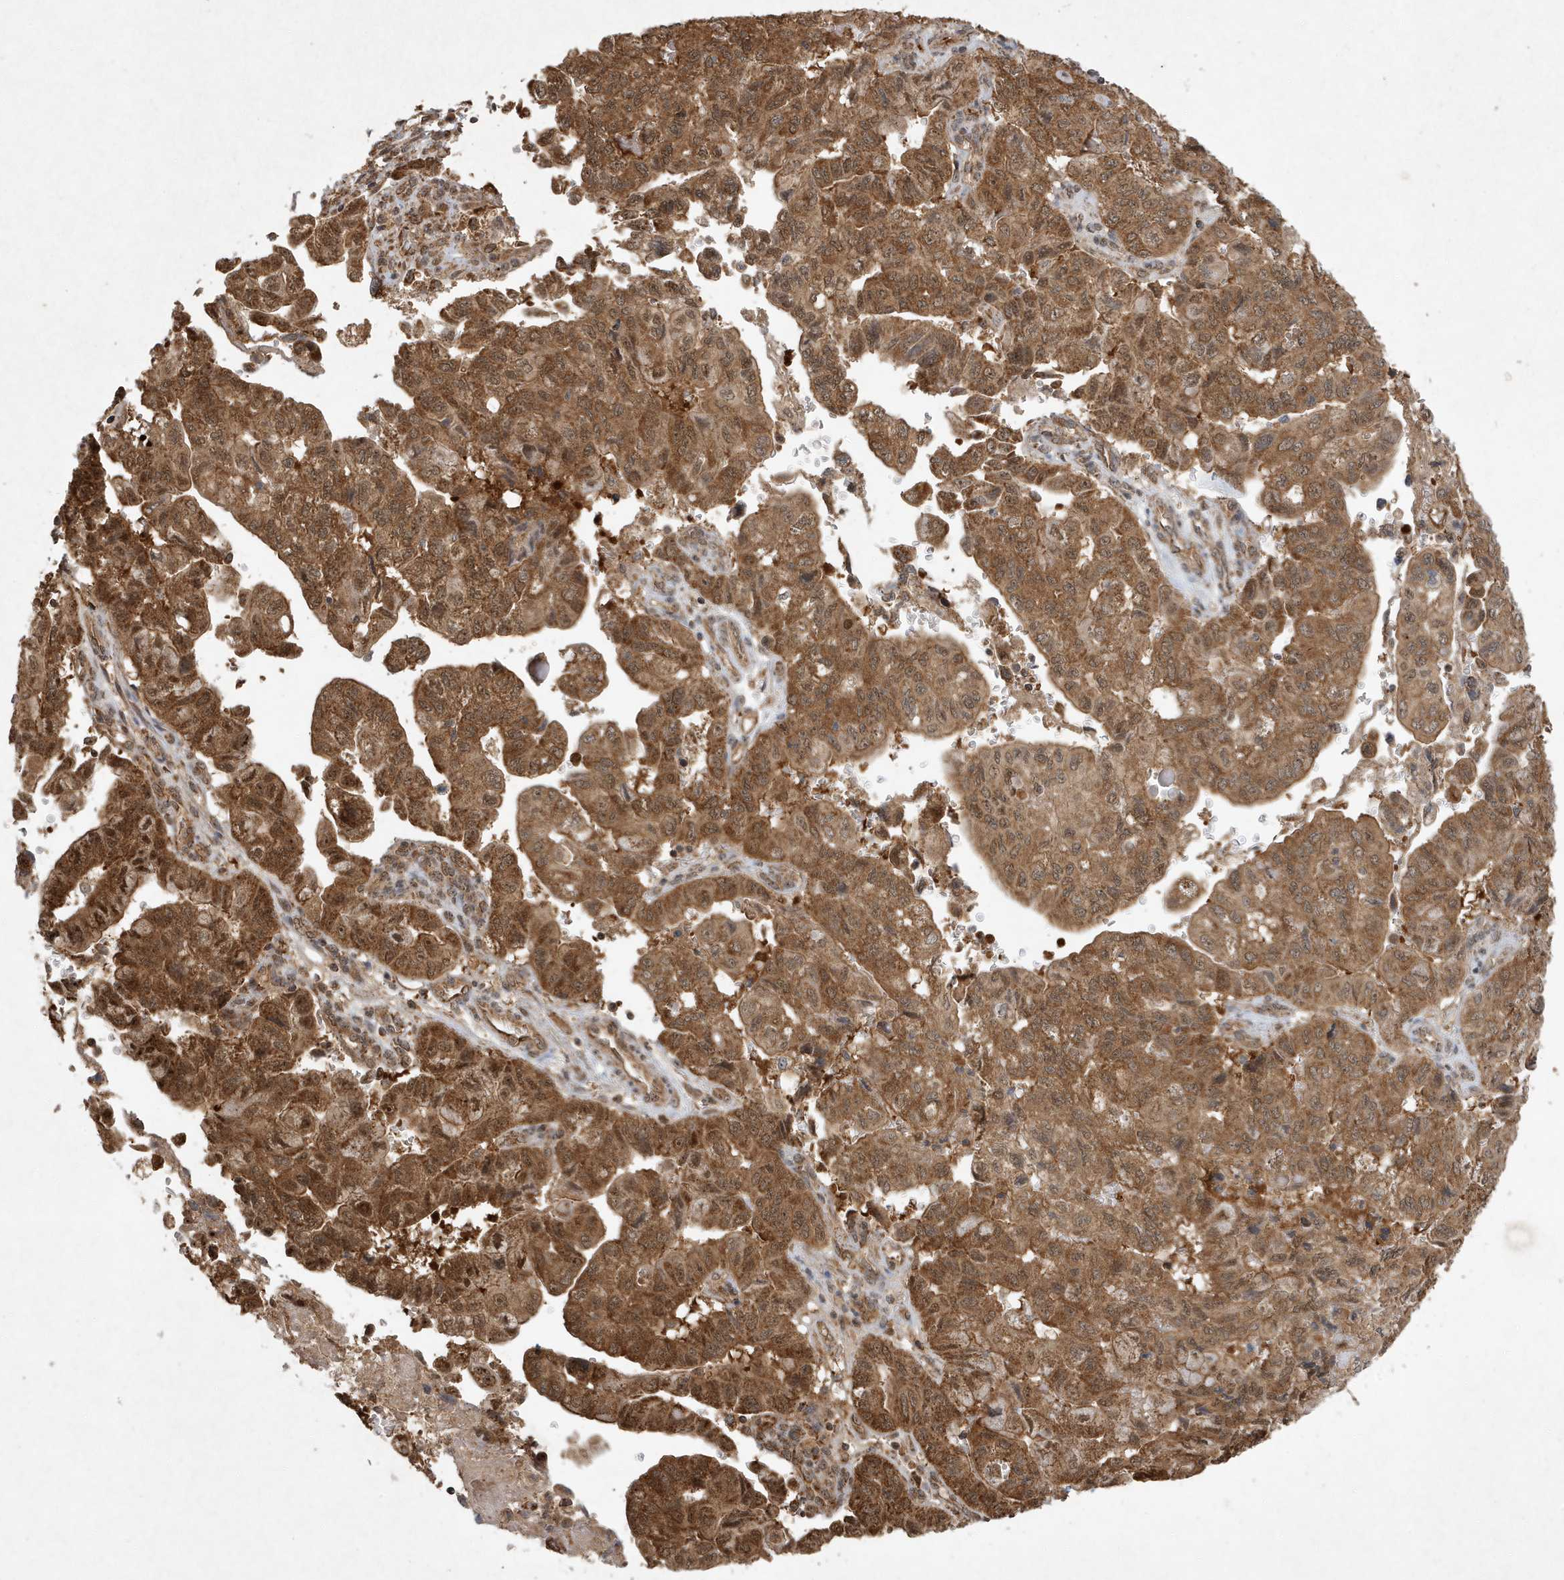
{"staining": {"intensity": "strong", "quantity": ">75%", "location": "cytoplasmic/membranous,nuclear"}, "tissue": "pancreatic cancer", "cell_type": "Tumor cells", "image_type": "cancer", "snomed": [{"axis": "morphology", "description": "Adenocarcinoma, NOS"}, {"axis": "topography", "description": "Pancreas"}], "caption": "Strong cytoplasmic/membranous and nuclear staining is identified in about >75% of tumor cells in pancreatic cancer. (Stains: DAB (3,3'-diaminobenzidine) in brown, nuclei in blue, Microscopy: brightfield microscopy at high magnification).", "gene": "ABCB9", "patient": {"sex": "male", "age": 51}}